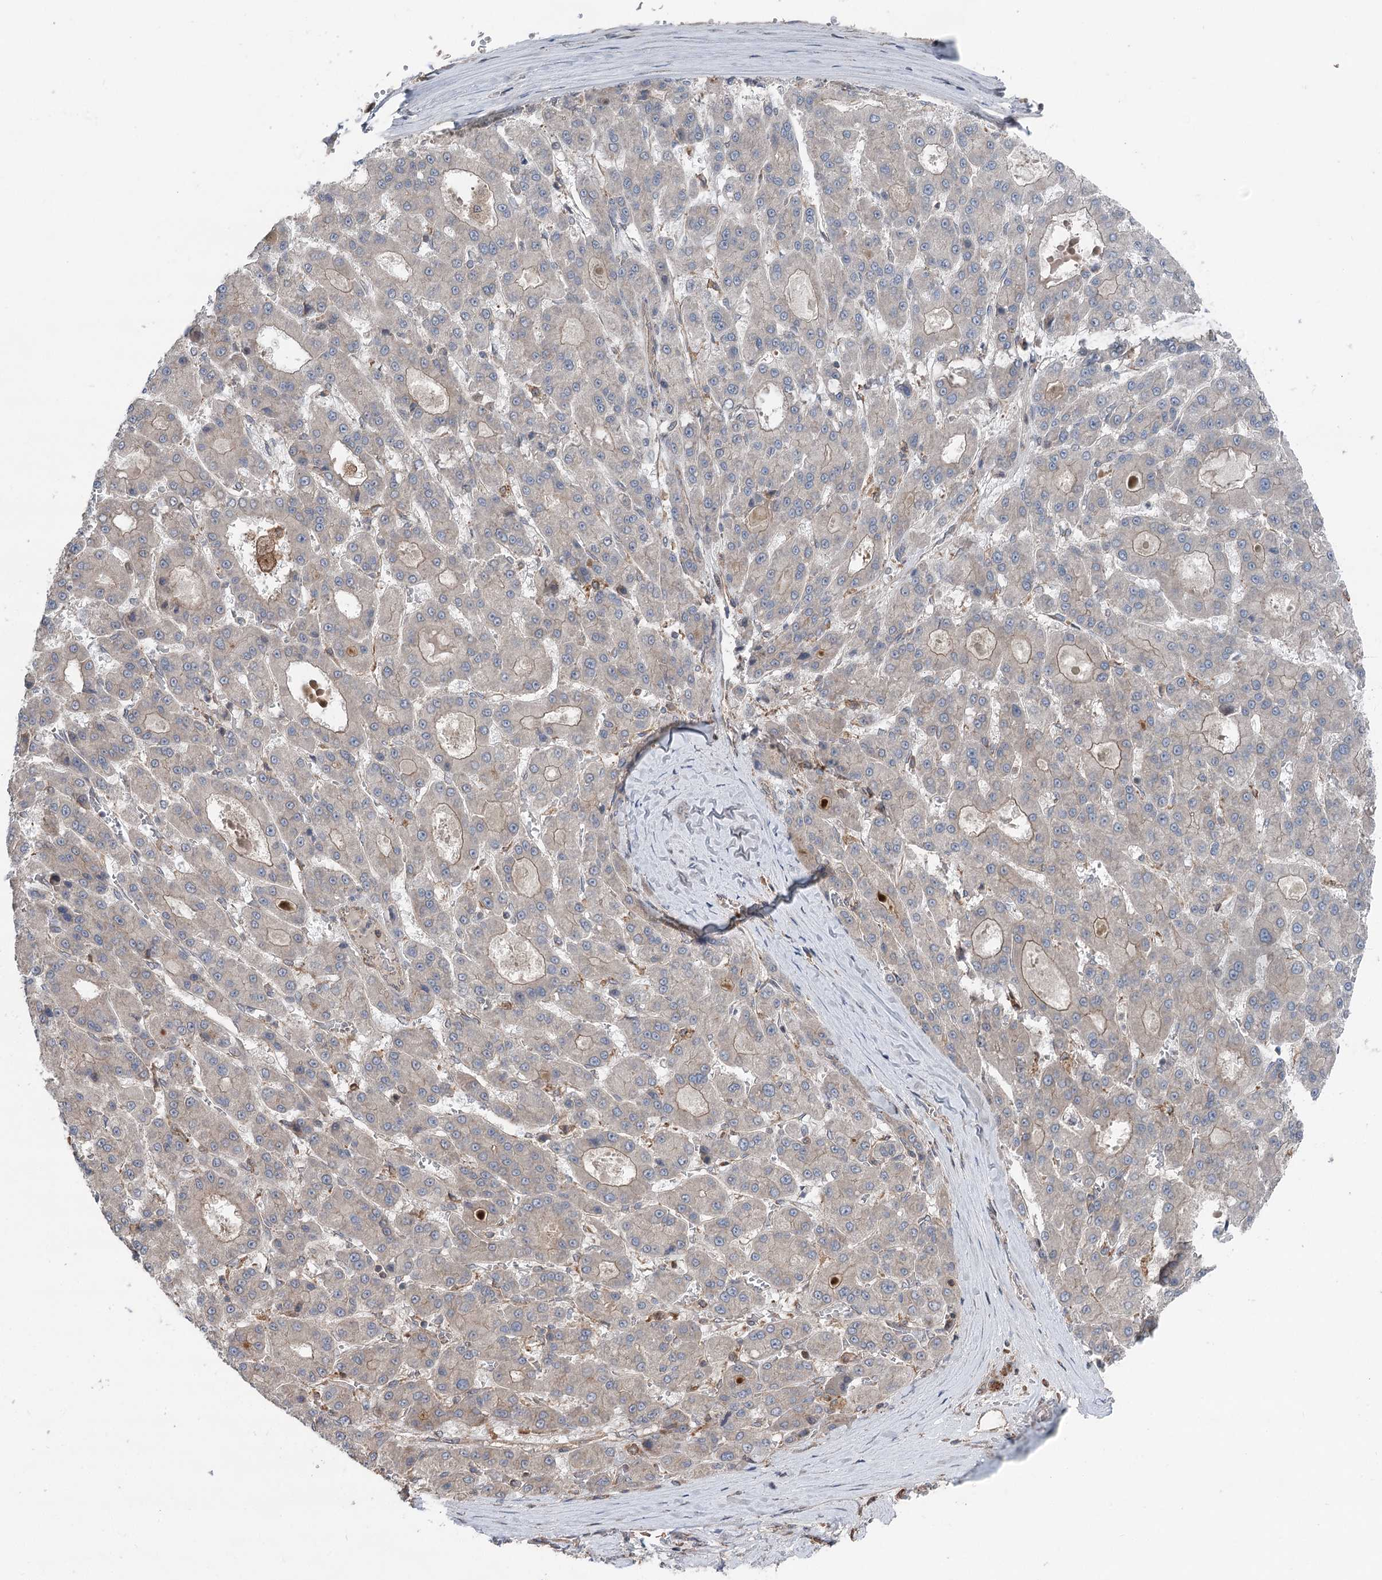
{"staining": {"intensity": "weak", "quantity": "<25%", "location": "cytoplasmic/membranous"}, "tissue": "liver cancer", "cell_type": "Tumor cells", "image_type": "cancer", "snomed": [{"axis": "morphology", "description": "Carcinoma, Hepatocellular, NOS"}, {"axis": "topography", "description": "Liver"}], "caption": "Immunohistochemical staining of liver cancer (hepatocellular carcinoma) reveals no significant staining in tumor cells.", "gene": "PPP1R21", "patient": {"sex": "male", "age": 70}}